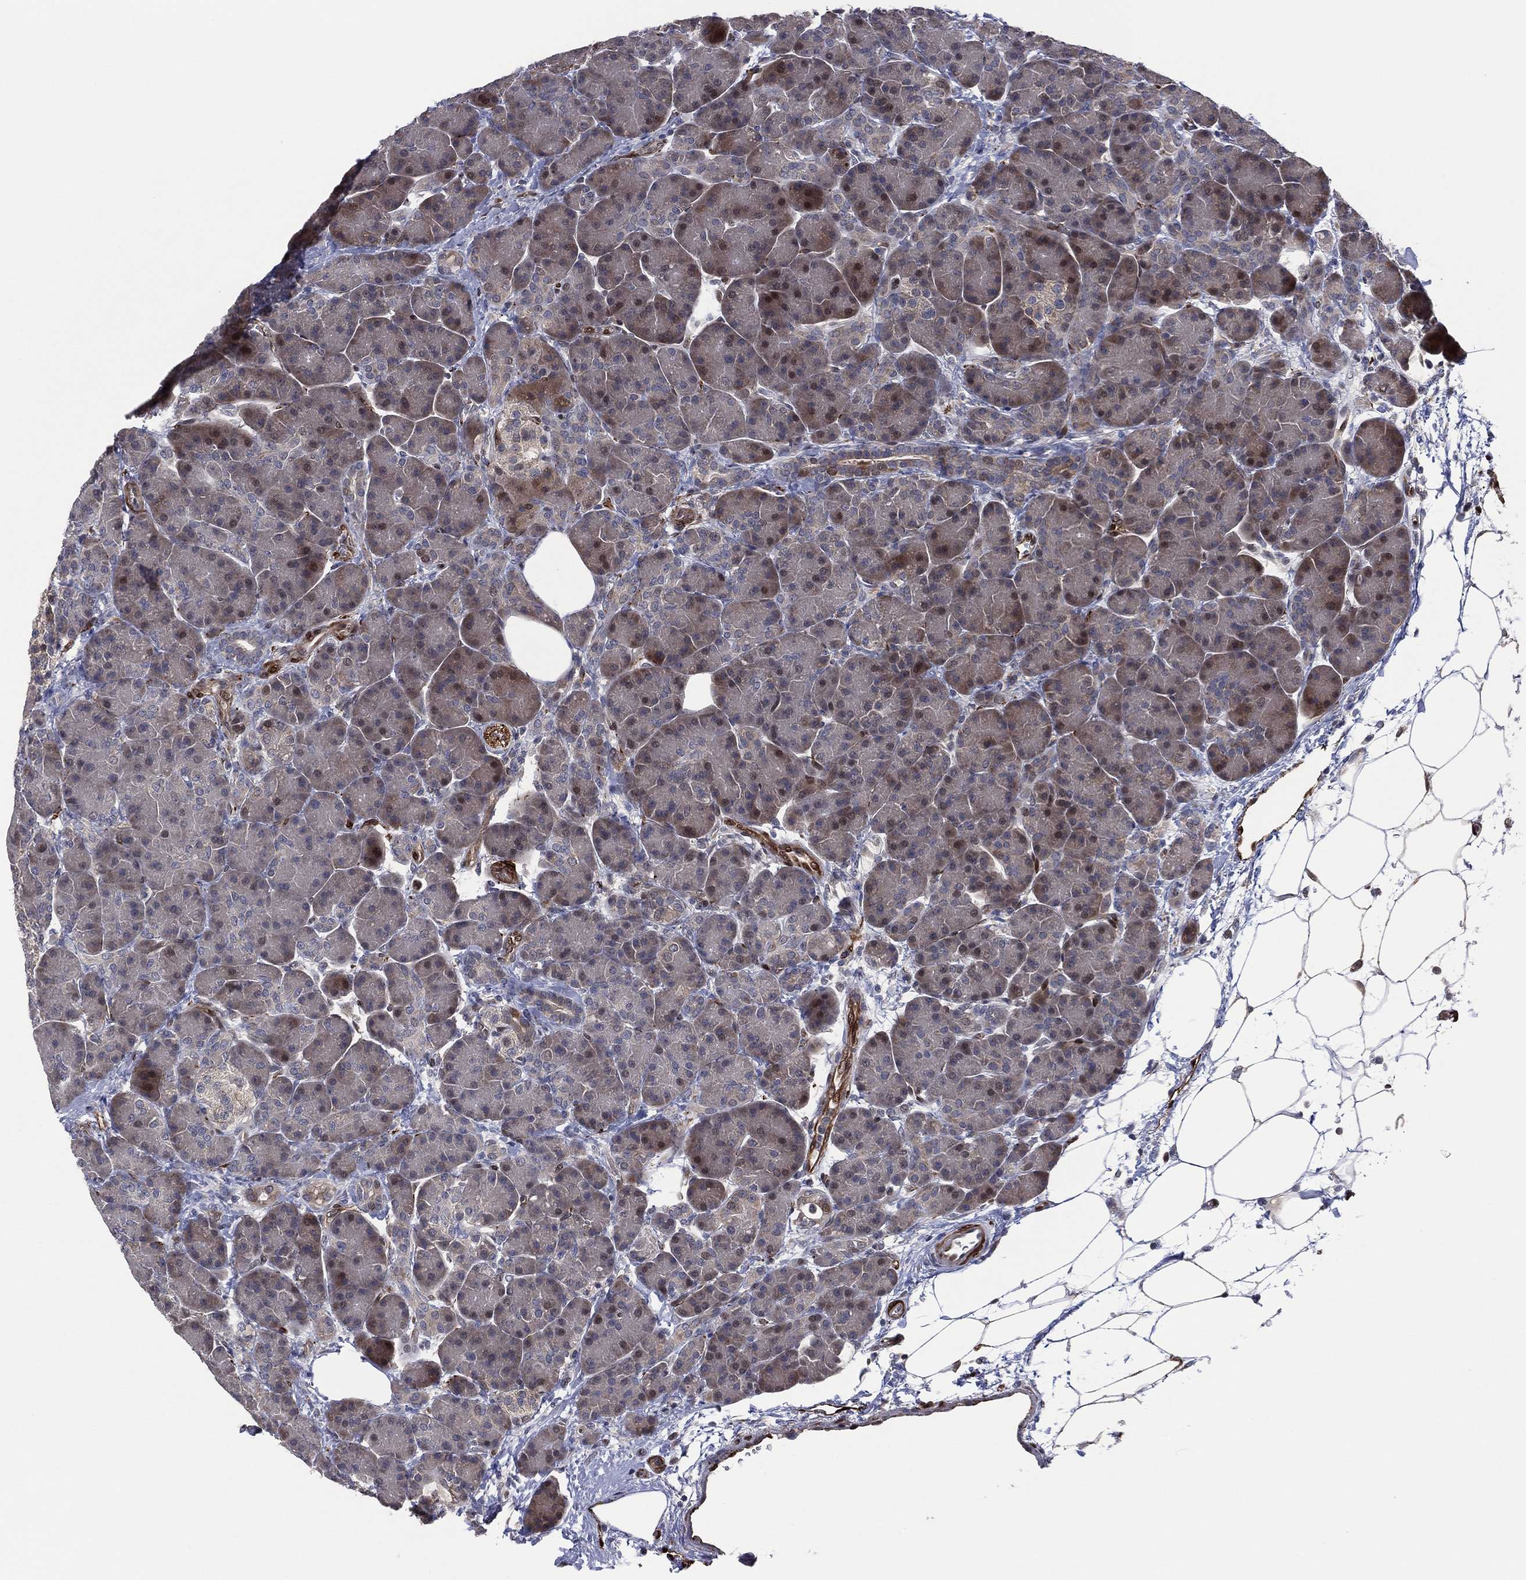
{"staining": {"intensity": "moderate", "quantity": "<25%", "location": "cytoplasmic/membranous,nuclear"}, "tissue": "pancreas", "cell_type": "Exocrine glandular cells", "image_type": "normal", "snomed": [{"axis": "morphology", "description": "Normal tissue, NOS"}, {"axis": "topography", "description": "Pancreas"}], "caption": "Immunohistochemistry (IHC) staining of benign pancreas, which reveals low levels of moderate cytoplasmic/membranous,nuclear staining in approximately <25% of exocrine glandular cells indicating moderate cytoplasmic/membranous,nuclear protein positivity. The staining was performed using DAB (brown) for protein detection and nuclei were counterstained in hematoxylin (blue).", "gene": "SNCG", "patient": {"sex": "female", "age": 63}}